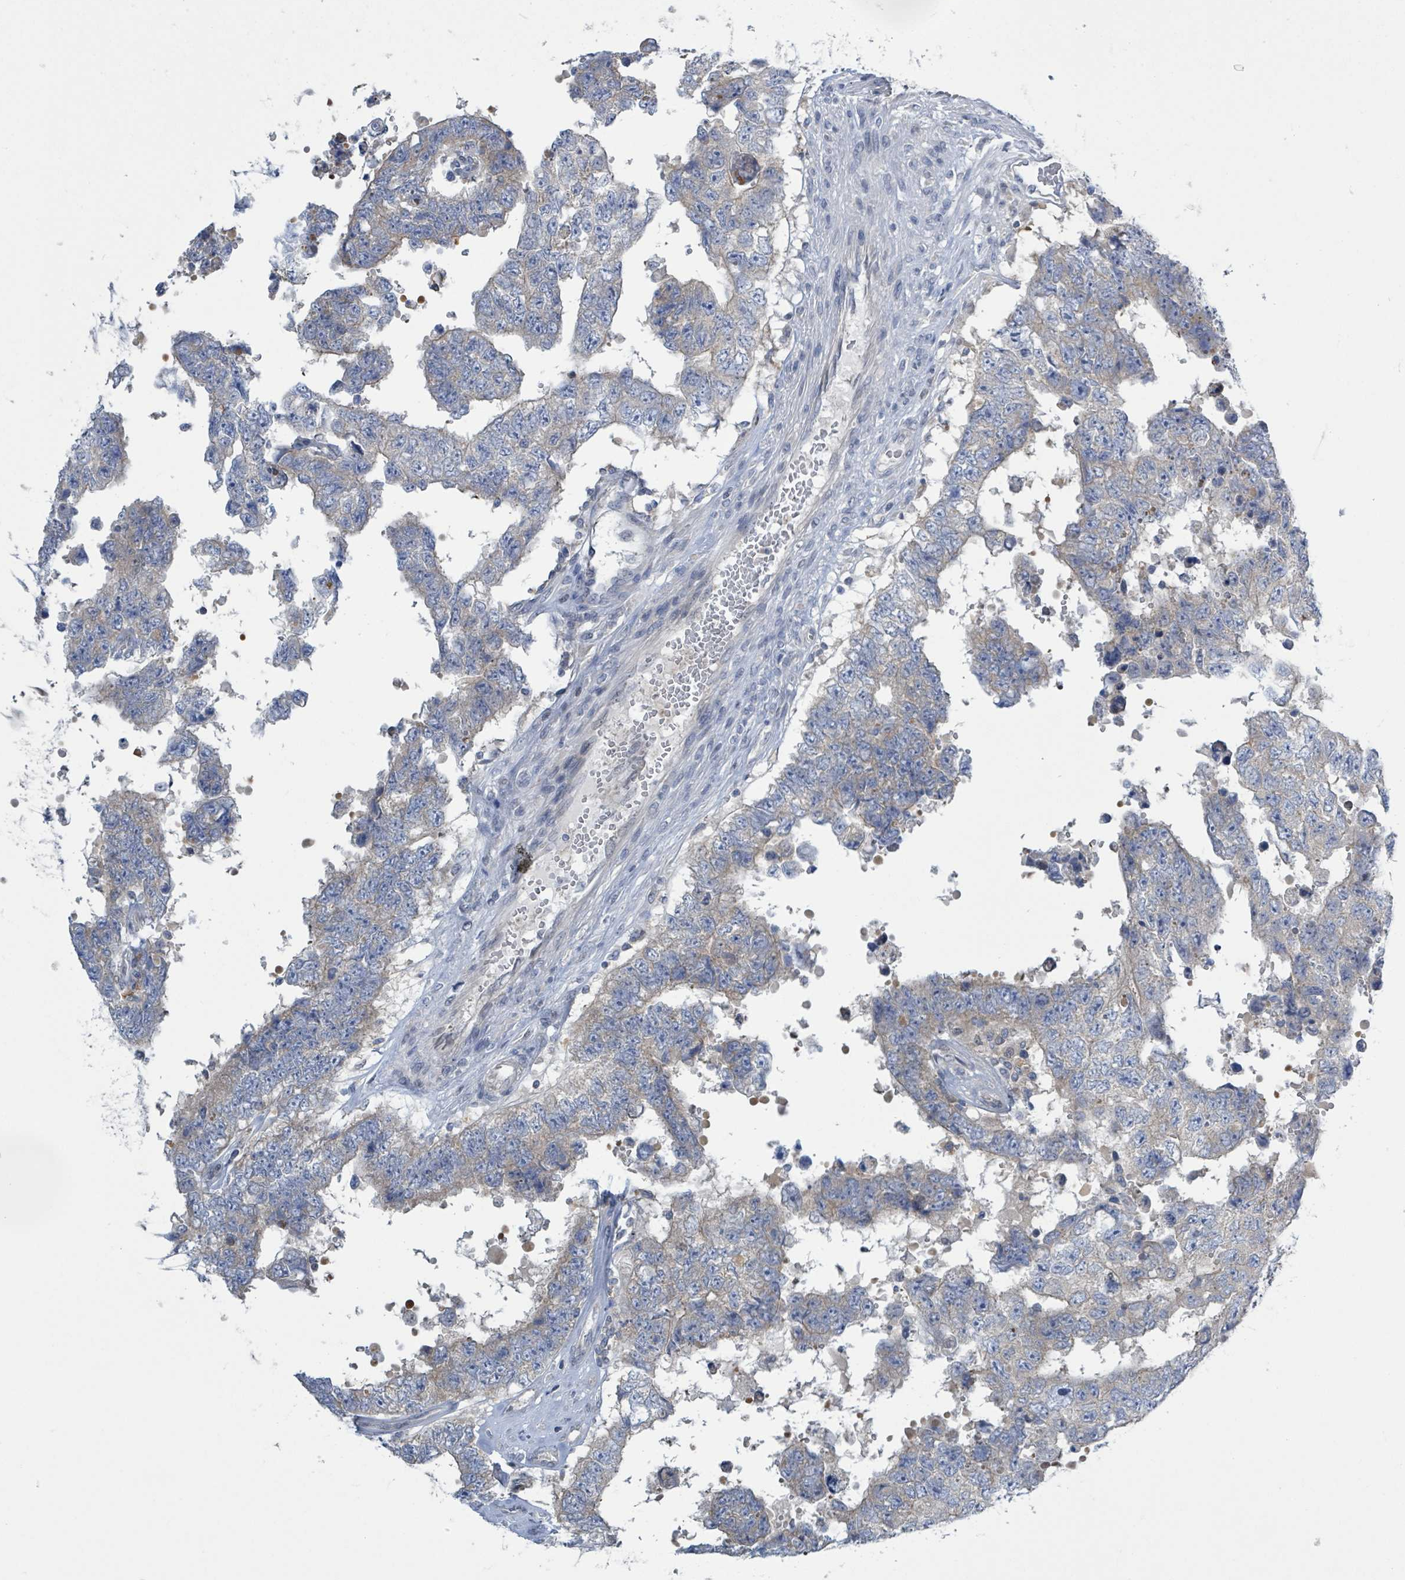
{"staining": {"intensity": "negative", "quantity": "none", "location": "none"}, "tissue": "testis cancer", "cell_type": "Tumor cells", "image_type": "cancer", "snomed": [{"axis": "morphology", "description": "Normal tissue, NOS"}, {"axis": "morphology", "description": "Carcinoma, Embryonal, NOS"}, {"axis": "topography", "description": "Testis"}, {"axis": "topography", "description": "Epididymis"}], "caption": "Human embryonal carcinoma (testis) stained for a protein using IHC displays no positivity in tumor cells.", "gene": "DGKZ", "patient": {"sex": "male", "age": 25}}